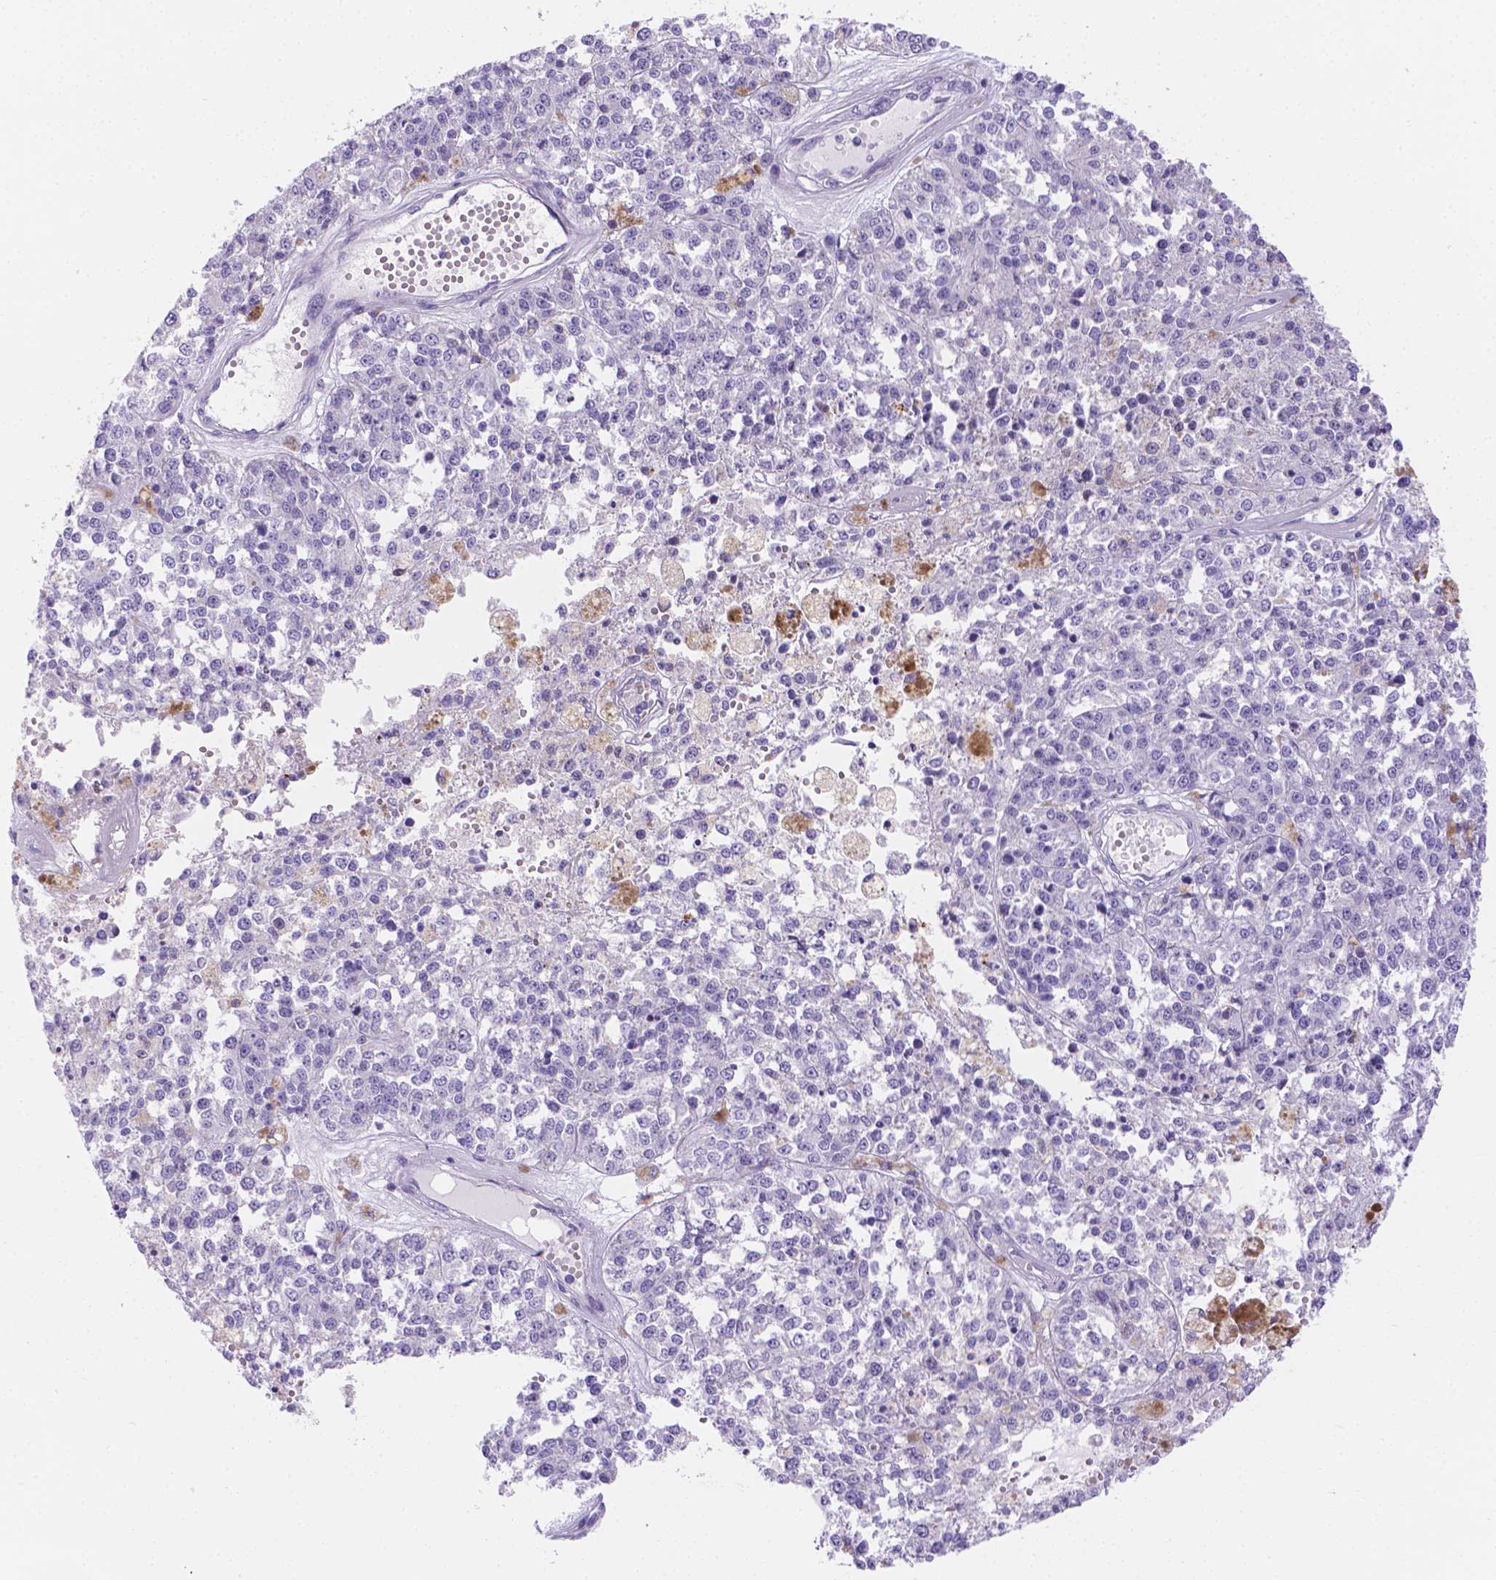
{"staining": {"intensity": "negative", "quantity": "none", "location": "none"}, "tissue": "melanoma", "cell_type": "Tumor cells", "image_type": "cancer", "snomed": [{"axis": "morphology", "description": "Malignant melanoma, Metastatic site"}, {"axis": "topography", "description": "Lymph node"}], "caption": "High magnification brightfield microscopy of melanoma stained with DAB (3,3'-diaminobenzidine) (brown) and counterstained with hematoxylin (blue): tumor cells show no significant staining.", "gene": "MLN", "patient": {"sex": "female", "age": 64}}